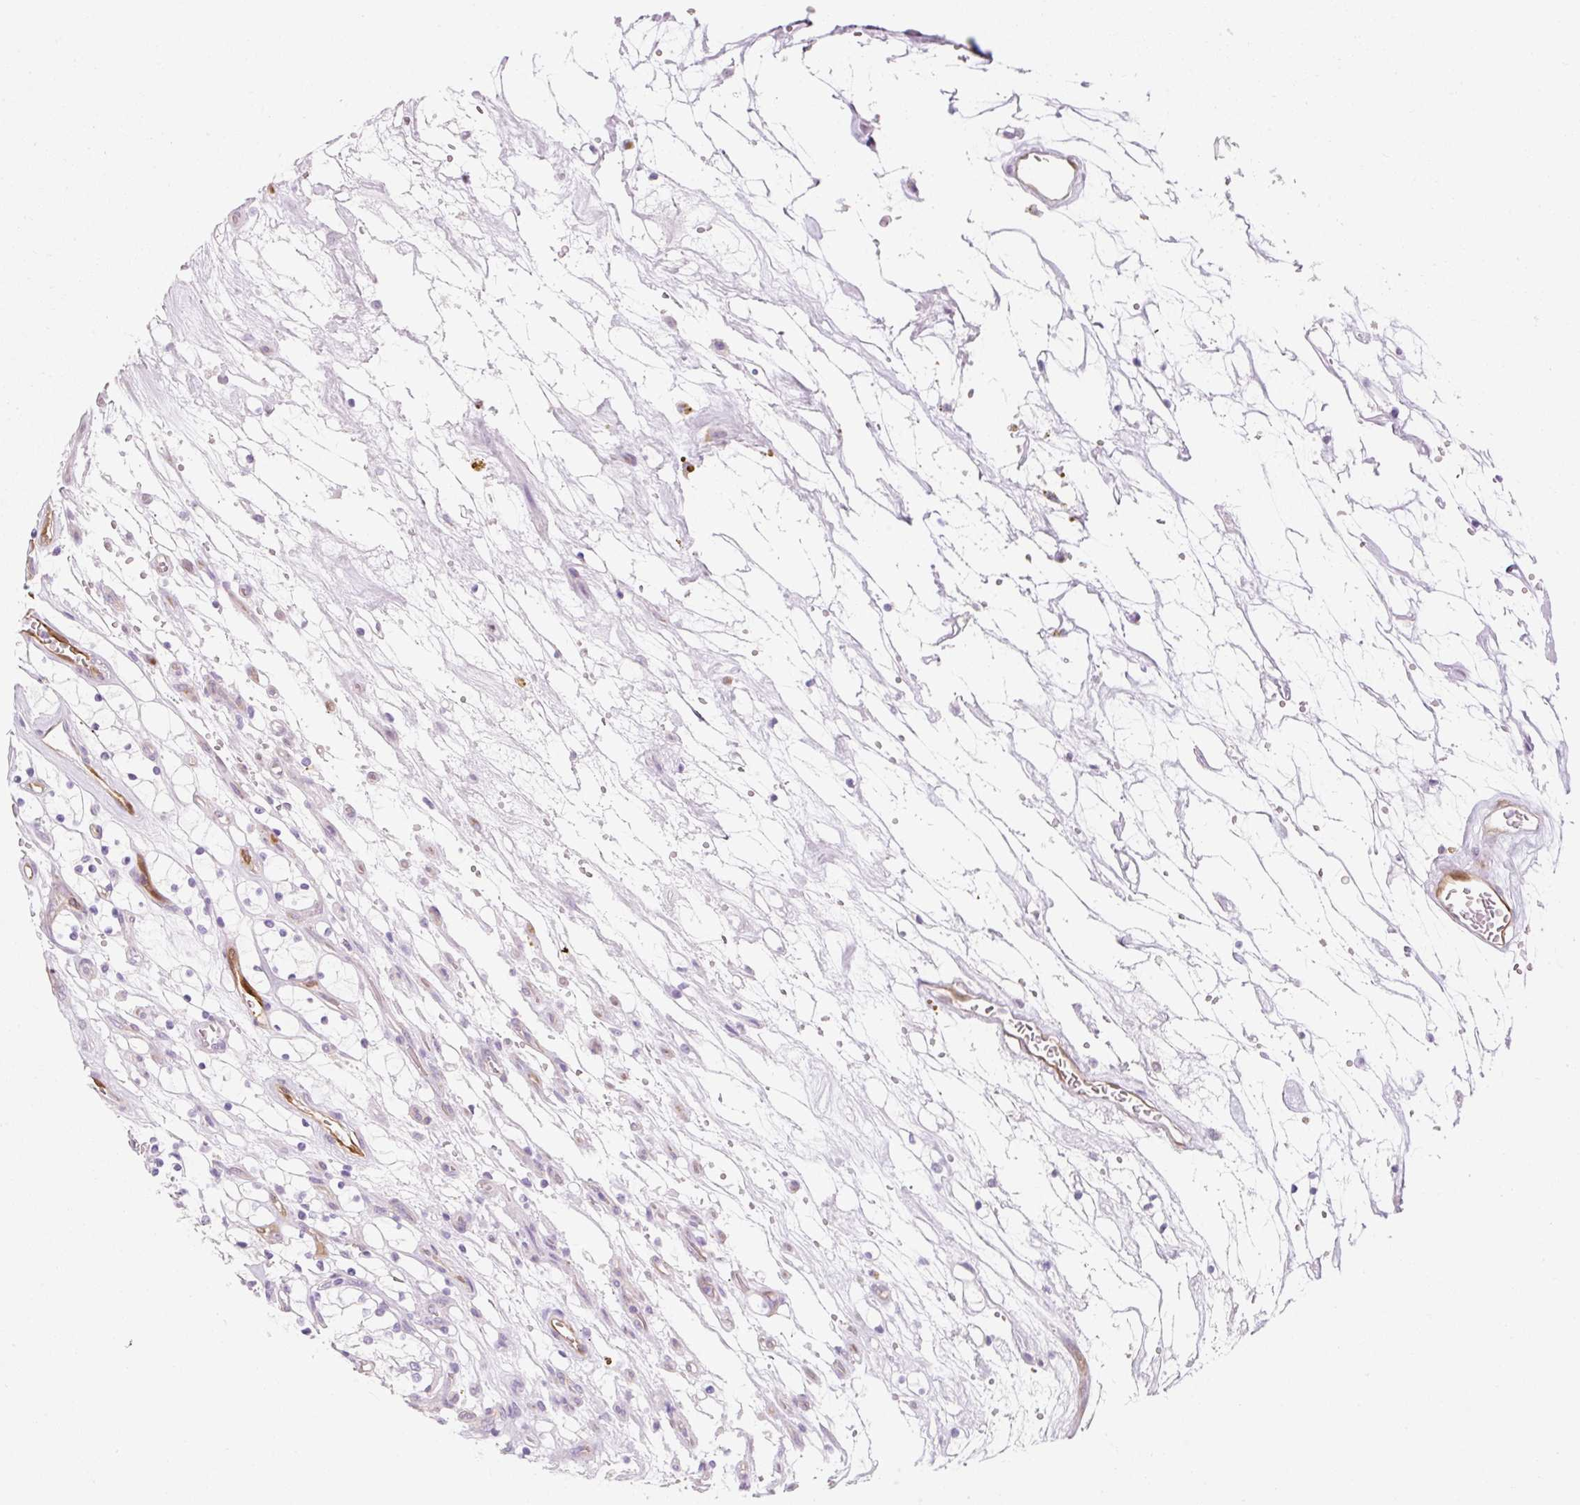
{"staining": {"intensity": "negative", "quantity": "none", "location": "none"}, "tissue": "renal cancer", "cell_type": "Tumor cells", "image_type": "cancer", "snomed": [{"axis": "morphology", "description": "Adenocarcinoma, NOS"}, {"axis": "topography", "description": "Kidney"}], "caption": "A high-resolution photomicrograph shows immunohistochemistry (IHC) staining of renal cancer (adenocarcinoma), which exhibits no significant positivity in tumor cells.", "gene": "FABP5", "patient": {"sex": "female", "age": 69}}